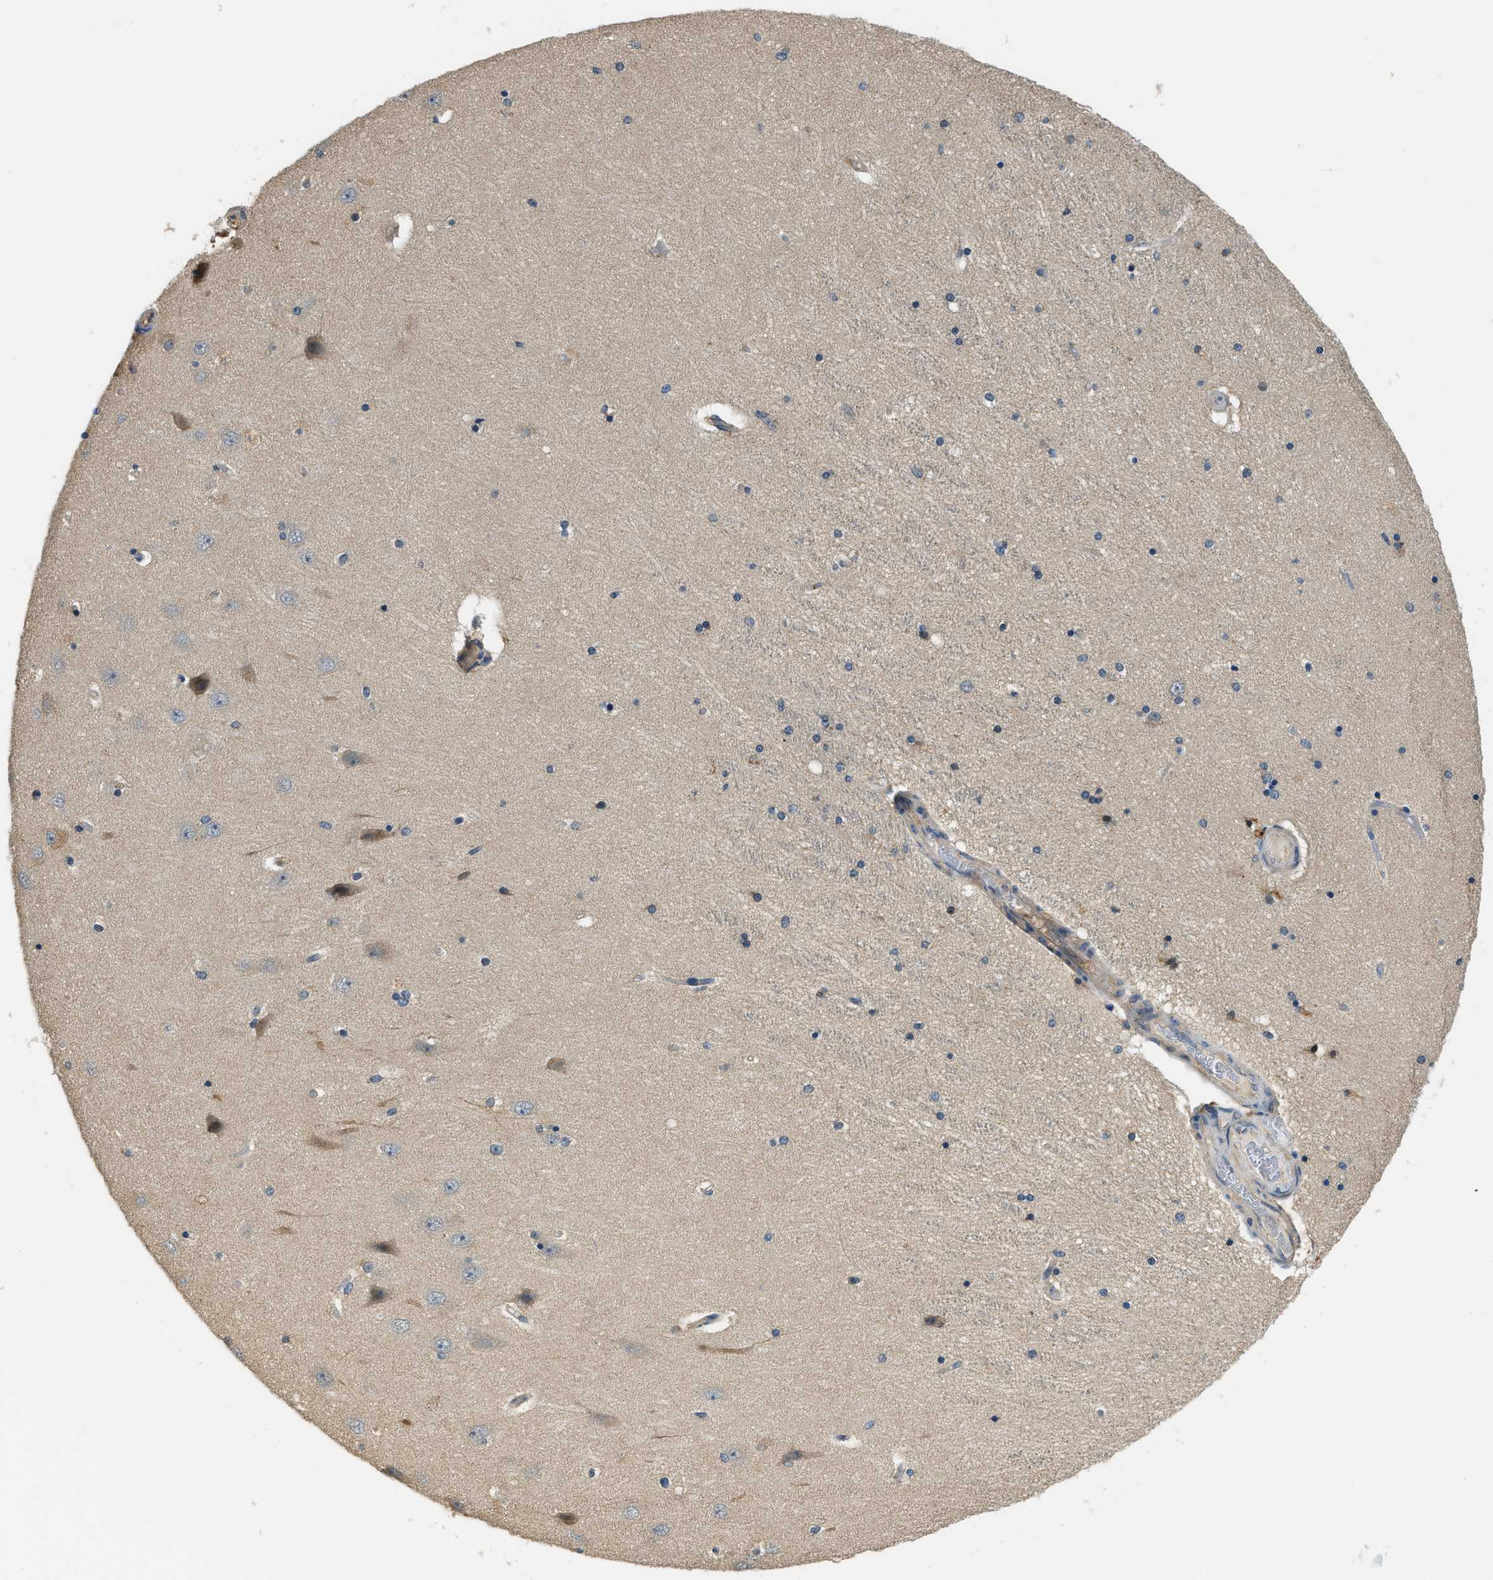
{"staining": {"intensity": "weak", "quantity": "<25%", "location": "cytoplasmic/membranous"}, "tissue": "hippocampus", "cell_type": "Glial cells", "image_type": "normal", "snomed": [{"axis": "morphology", "description": "Normal tissue, NOS"}, {"axis": "topography", "description": "Hippocampus"}], "caption": "This is an IHC image of unremarkable human hippocampus. There is no expression in glial cells.", "gene": "CFLAR", "patient": {"sex": "female", "age": 54}}